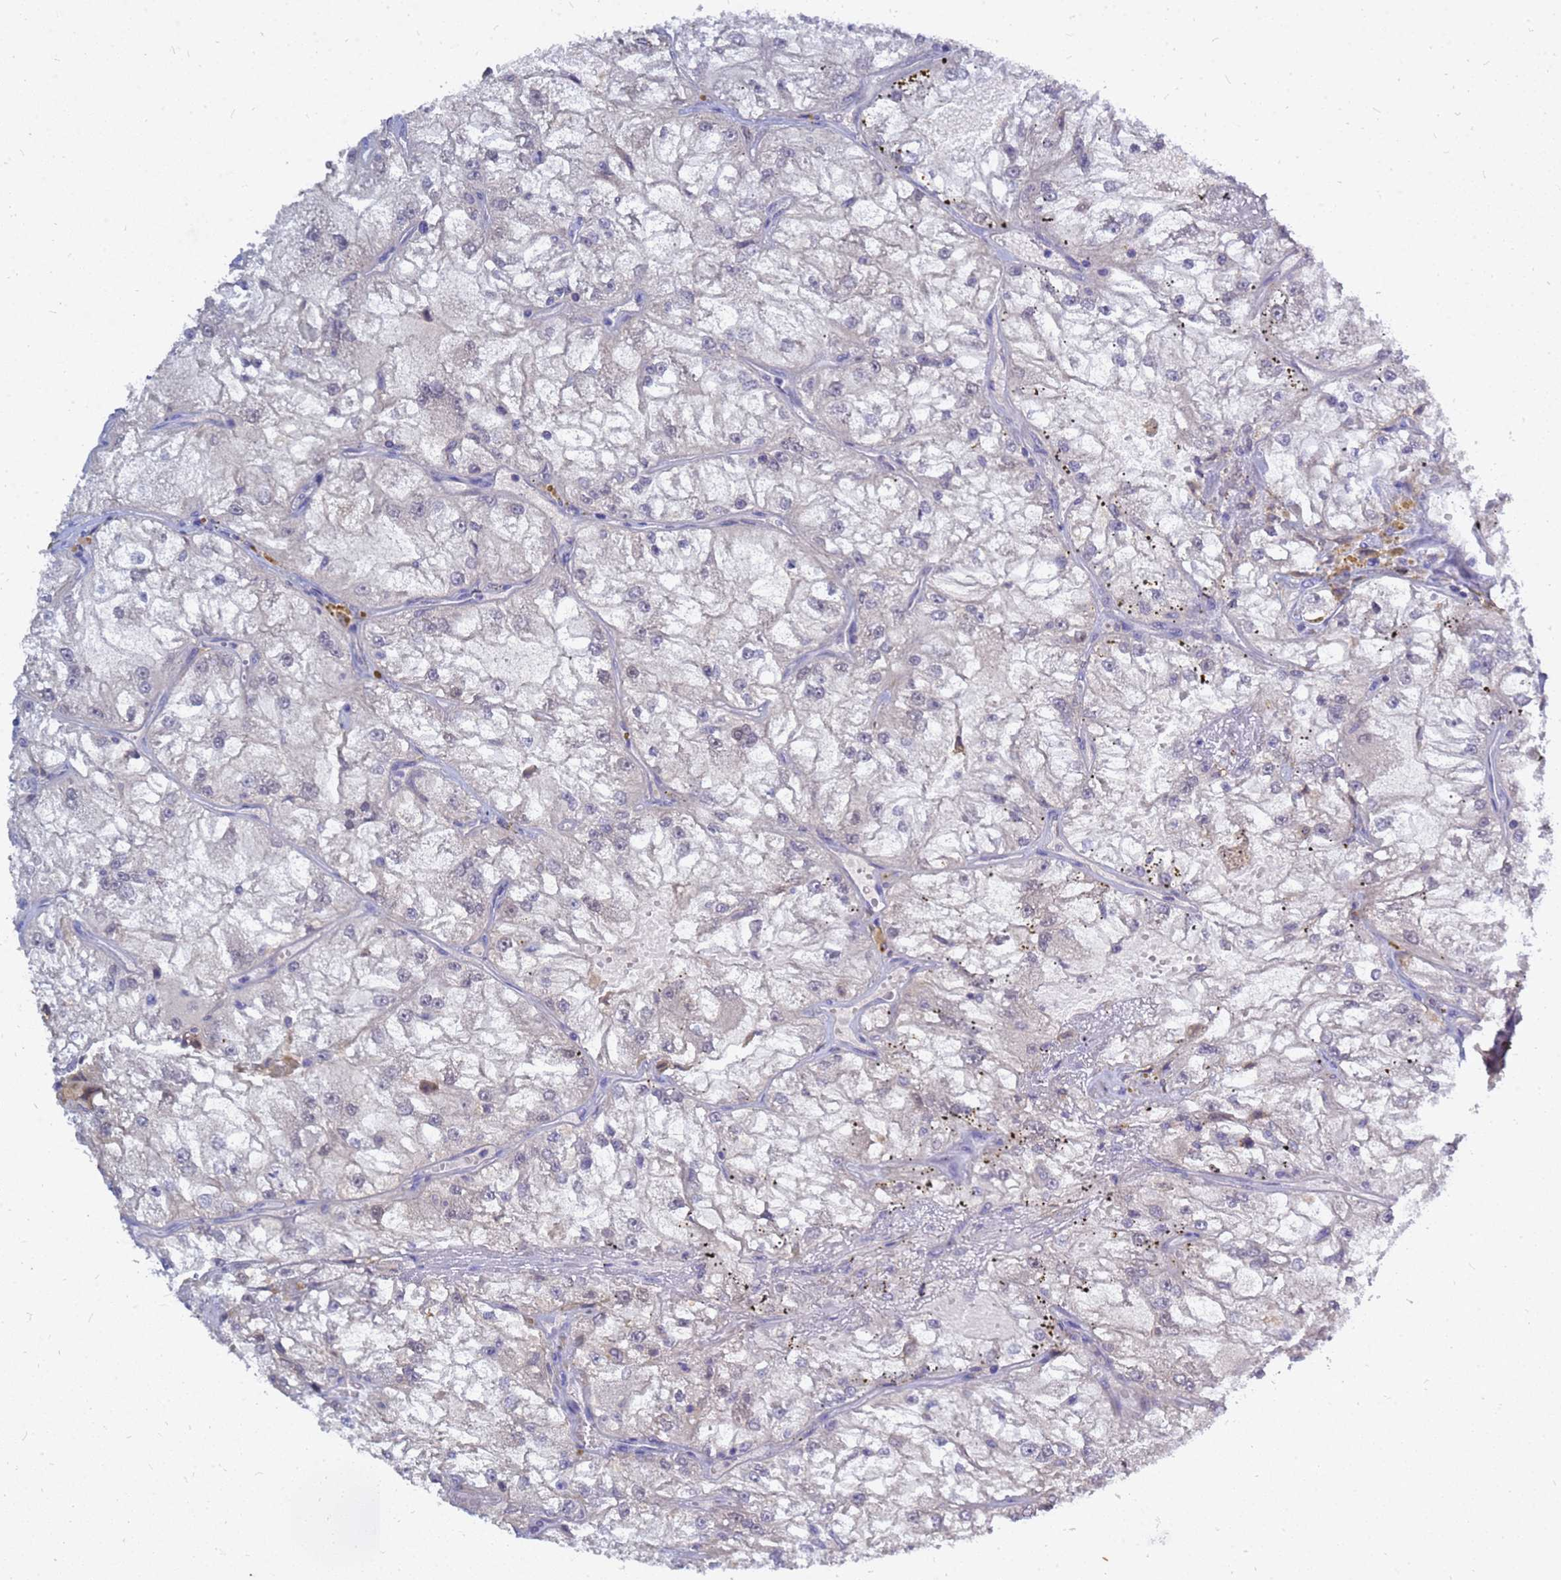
{"staining": {"intensity": "negative", "quantity": "none", "location": "none"}, "tissue": "renal cancer", "cell_type": "Tumor cells", "image_type": "cancer", "snomed": [{"axis": "morphology", "description": "Adenocarcinoma, NOS"}, {"axis": "topography", "description": "Kidney"}], "caption": "This is an immunohistochemistry (IHC) micrograph of human renal cancer. There is no staining in tumor cells.", "gene": "SRGAP3", "patient": {"sex": "female", "age": 72}}